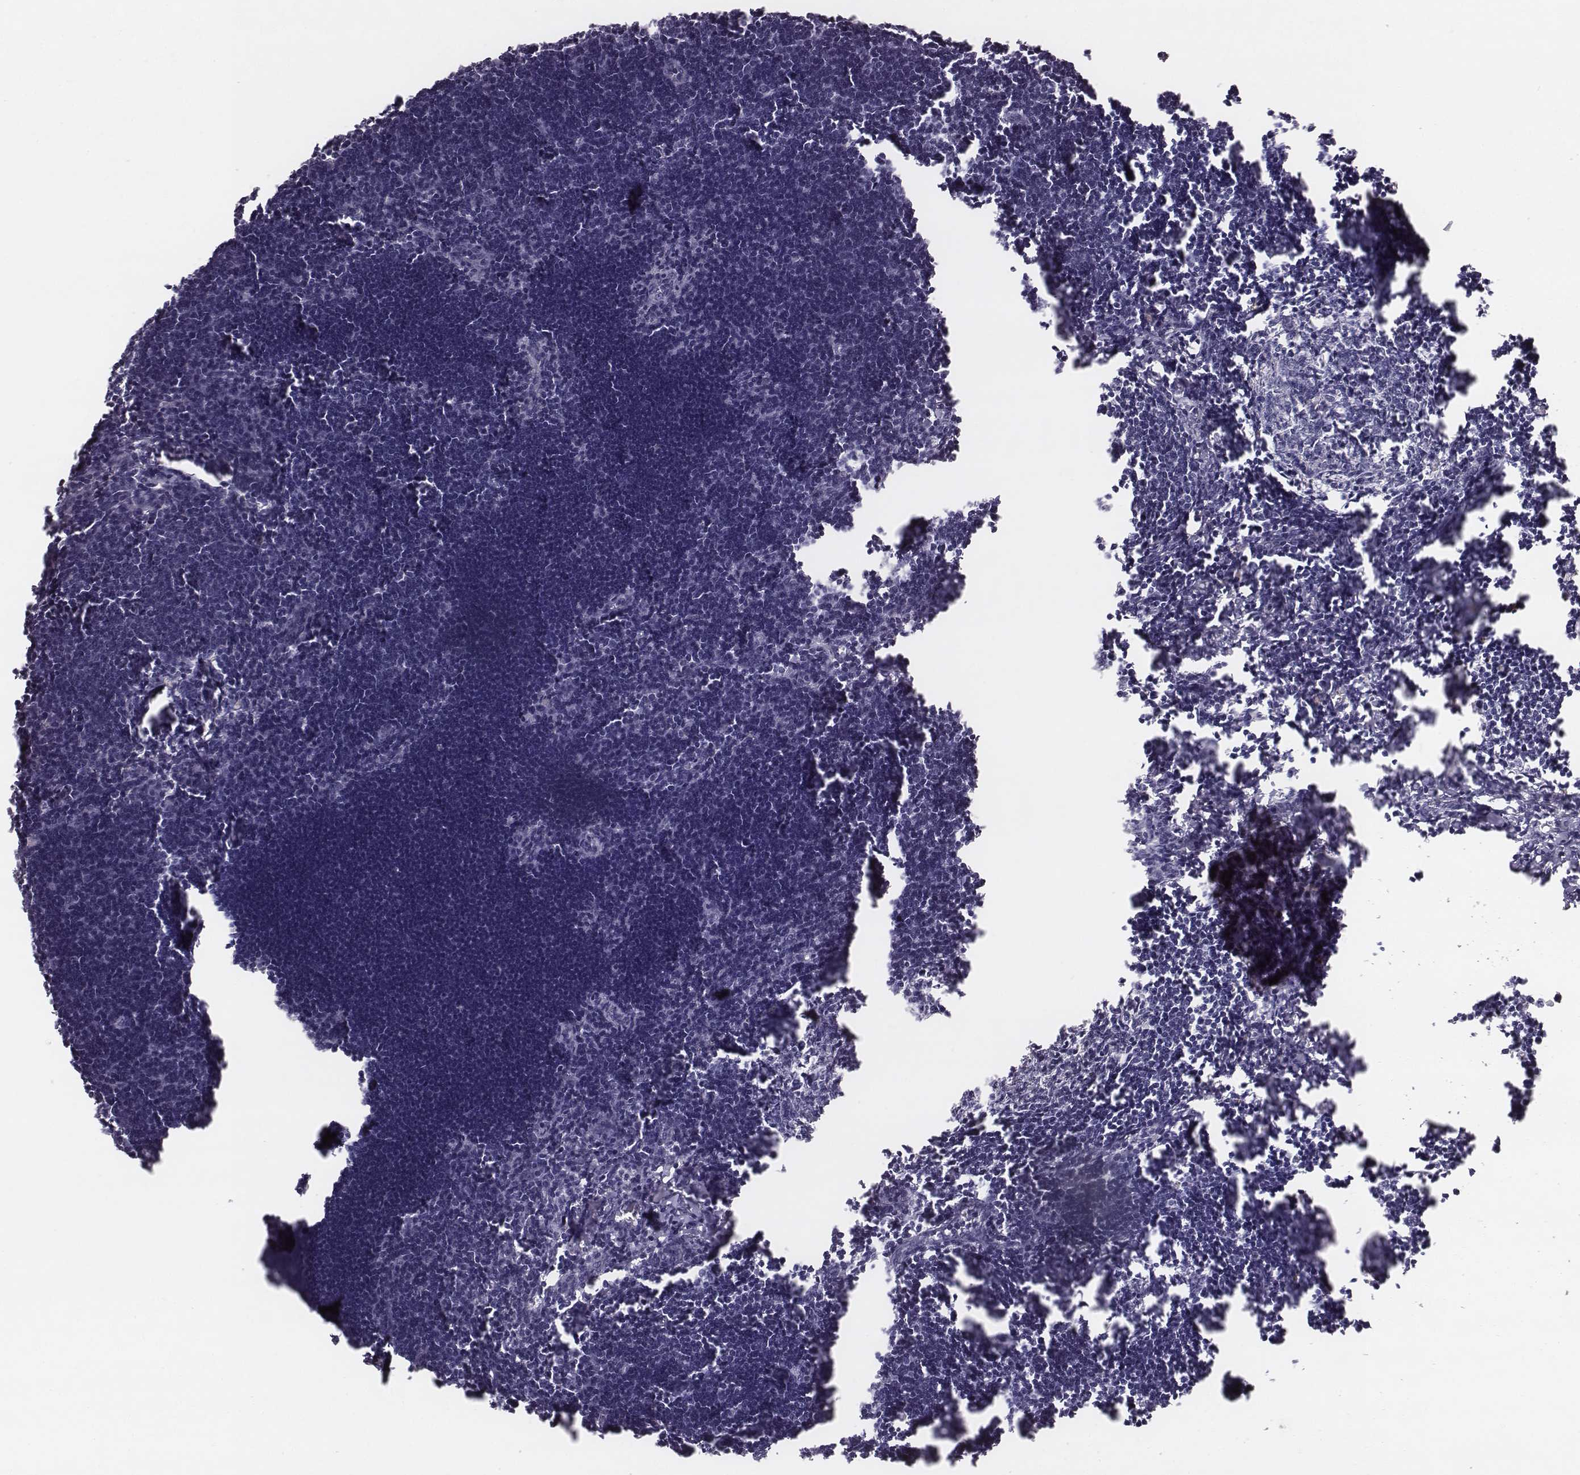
{"staining": {"intensity": "negative", "quantity": "none", "location": "none"}, "tissue": "lymph node", "cell_type": "Germinal center cells", "image_type": "normal", "snomed": [{"axis": "morphology", "description": "Normal tissue, NOS"}, {"axis": "topography", "description": "Lymph node"}], "caption": "High power microscopy micrograph of an immunohistochemistry (IHC) photomicrograph of benign lymph node, revealing no significant positivity in germinal center cells. (Immunohistochemistry, brightfield microscopy, high magnification).", "gene": "ENSG00000284762", "patient": {"sex": "male", "age": 55}}